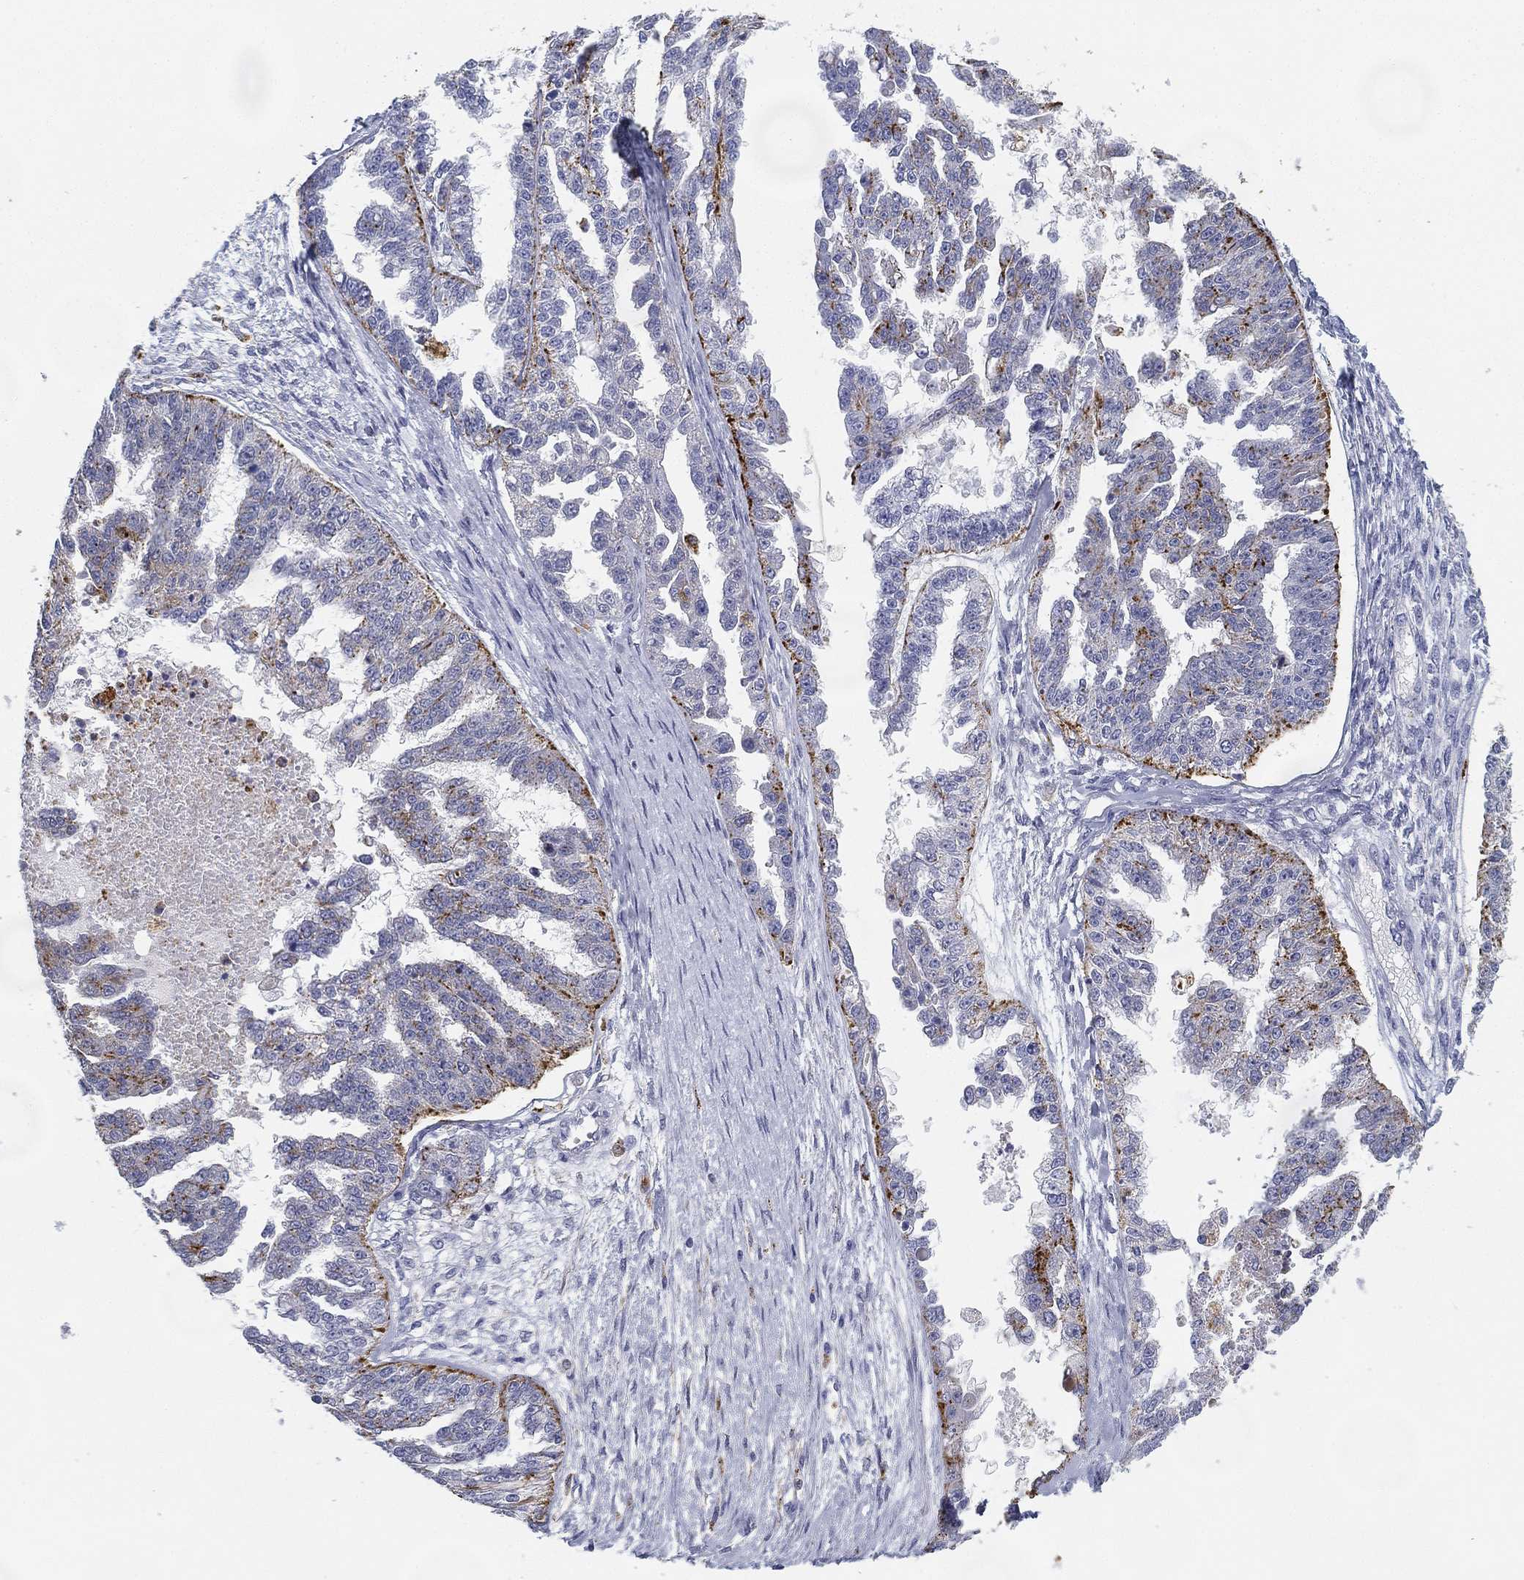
{"staining": {"intensity": "strong", "quantity": "<25%", "location": "cytoplasmic/membranous"}, "tissue": "ovarian cancer", "cell_type": "Tumor cells", "image_type": "cancer", "snomed": [{"axis": "morphology", "description": "Cystadenocarcinoma, serous, NOS"}, {"axis": "topography", "description": "Ovary"}], "caption": "IHC (DAB (3,3'-diaminobenzidine)) staining of human serous cystadenocarcinoma (ovarian) shows strong cytoplasmic/membranous protein positivity in about <25% of tumor cells.", "gene": "NPC2", "patient": {"sex": "female", "age": 58}}